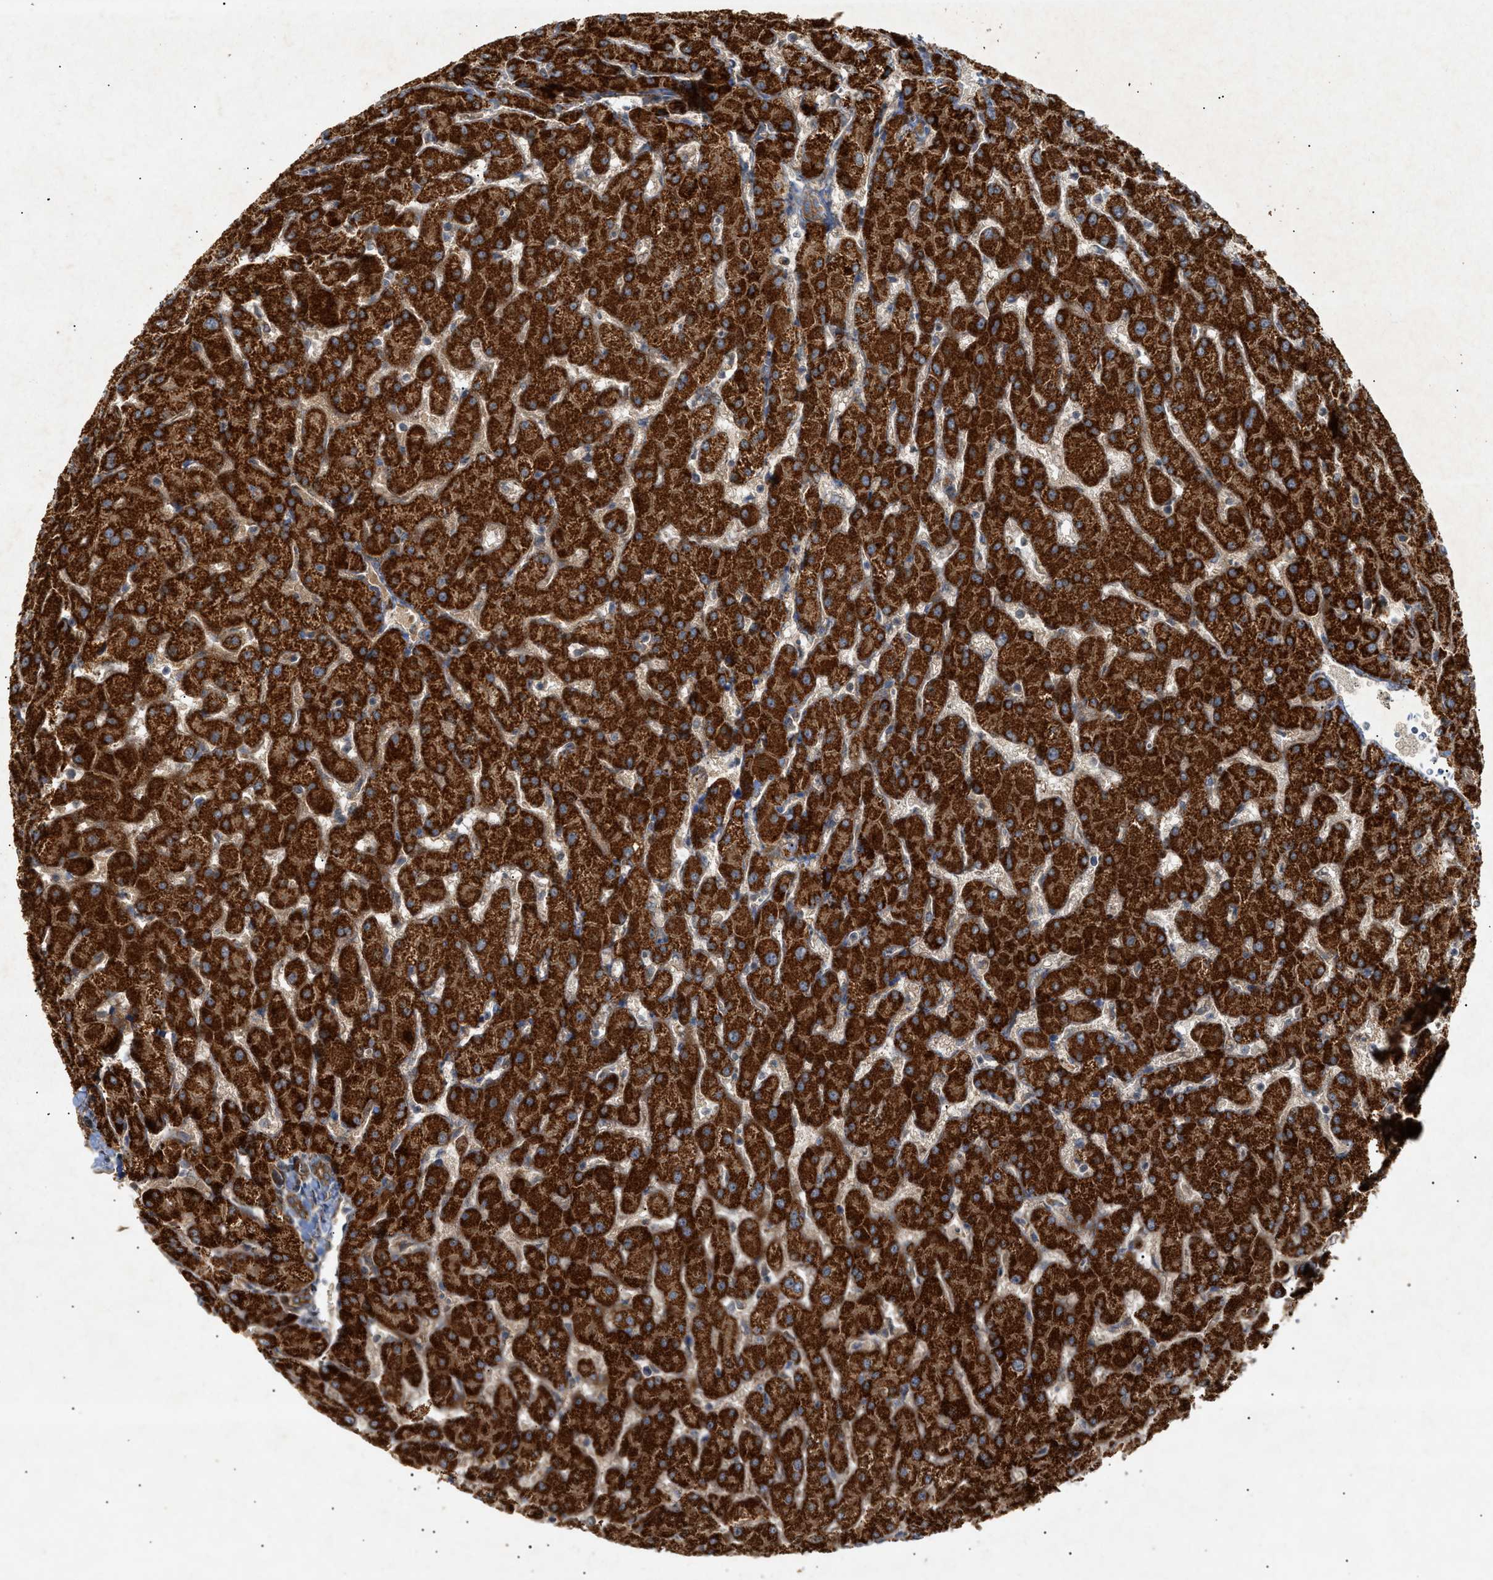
{"staining": {"intensity": "moderate", "quantity": ">75%", "location": "cytoplasmic/membranous"}, "tissue": "liver", "cell_type": "Cholangiocytes", "image_type": "normal", "snomed": [{"axis": "morphology", "description": "Normal tissue, NOS"}, {"axis": "topography", "description": "Liver"}], "caption": "Immunohistochemical staining of normal human liver shows medium levels of moderate cytoplasmic/membranous expression in about >75% of cholangiocytes.", "gene": "MTCH1", "patient": {"sex": "female", "age": 63}}